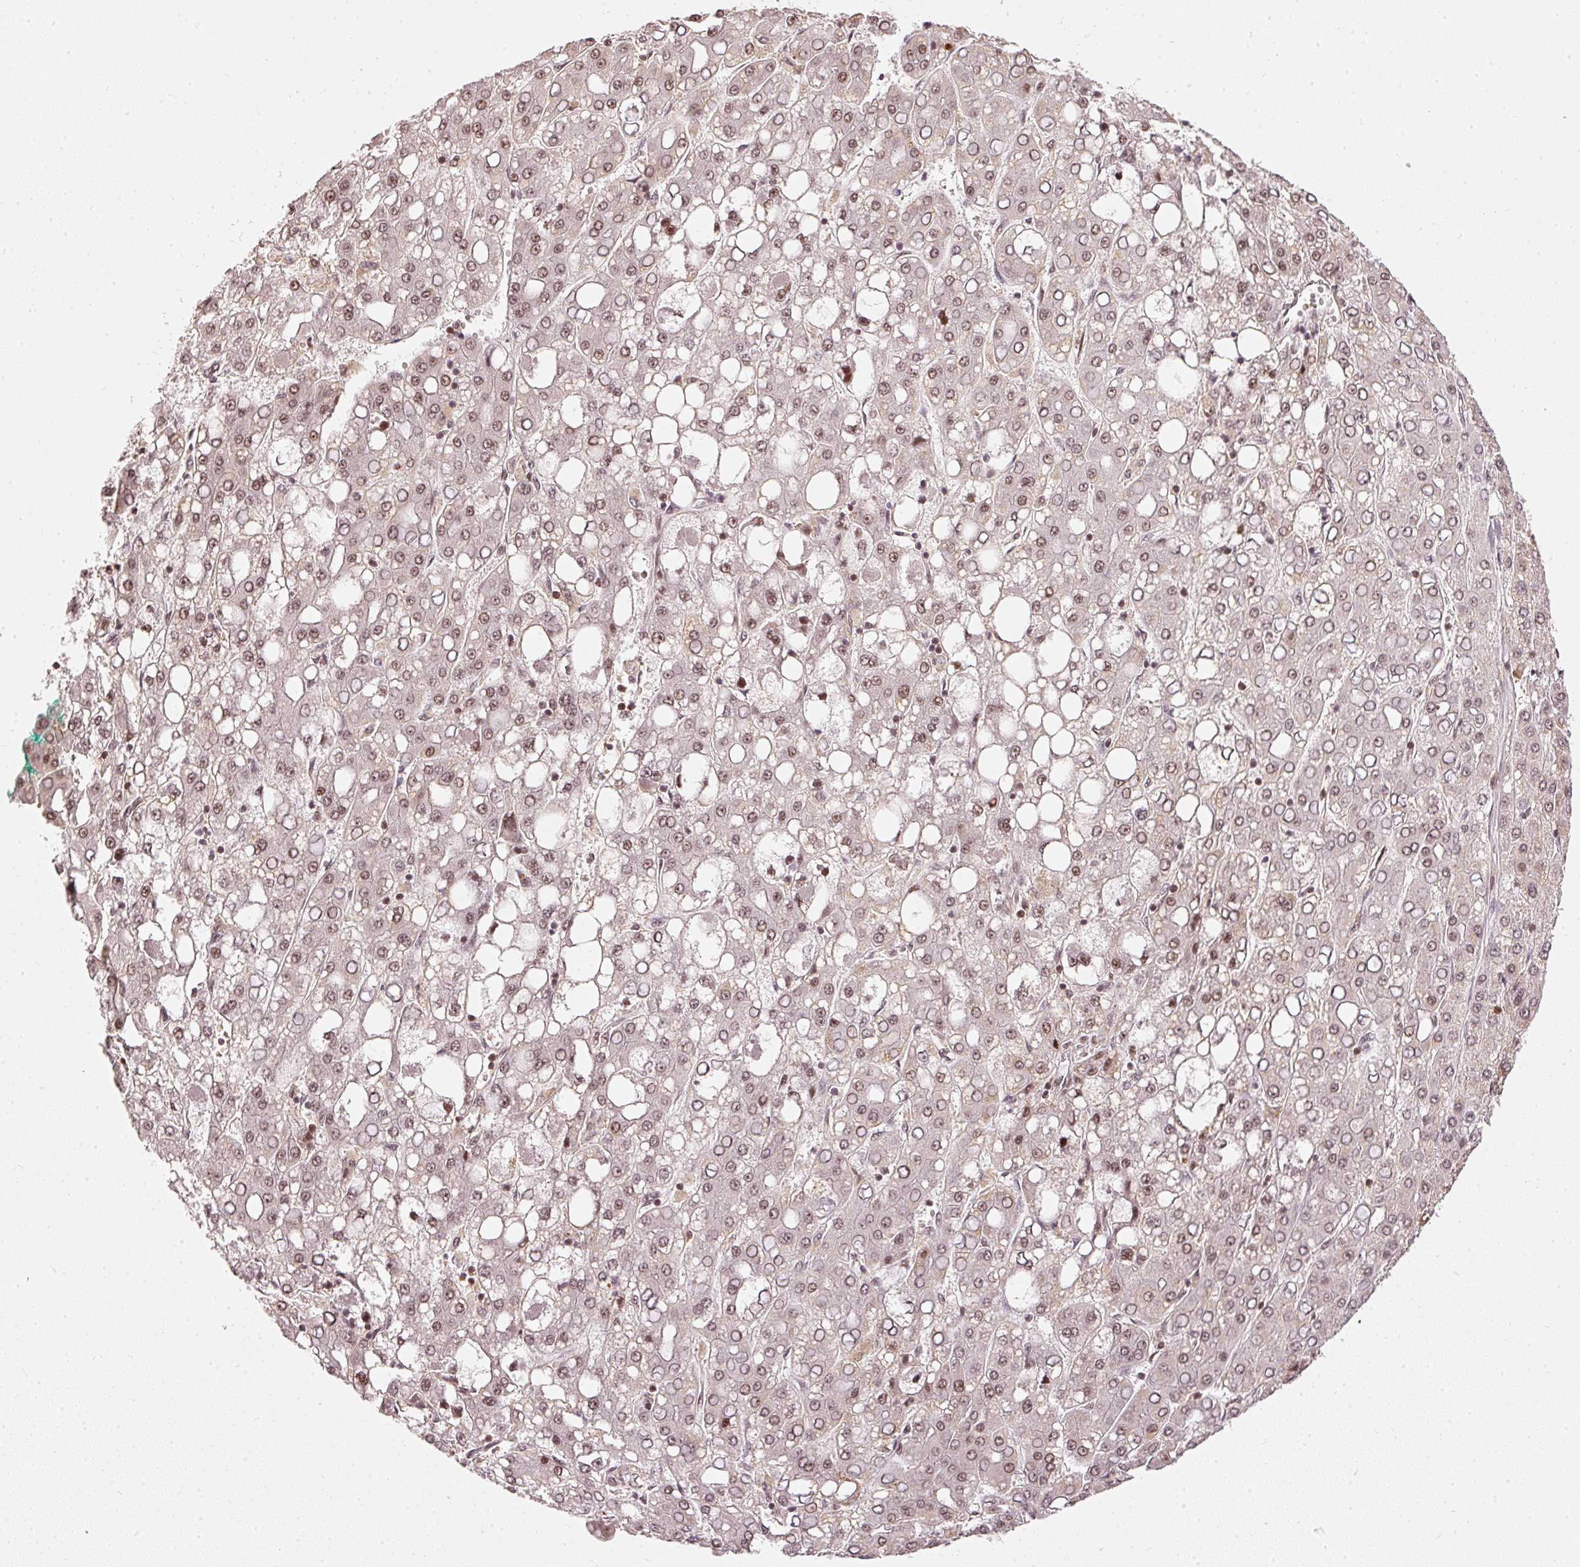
{"staining": {"intensity": "moderate", "quantity": ">75%", "location": "nuclear"}, "tissue": "liver cancer", "cell_type": "Tumor cells", "image_type": "cancer", "snomed": [{"axis": "morphology", "description": "Carcinoma, Hepatocellular, NOS"}, {"axis": "topography", "description": "Liver"}], "caption": "Hepatocellular carcinoma (liver) tissue displays moderate nuclear expression in about >75% of tumor cells, visualized by immunohistochemistry.", "gene": "THOC6", "patient": {"sex": "male", "age": 65}}